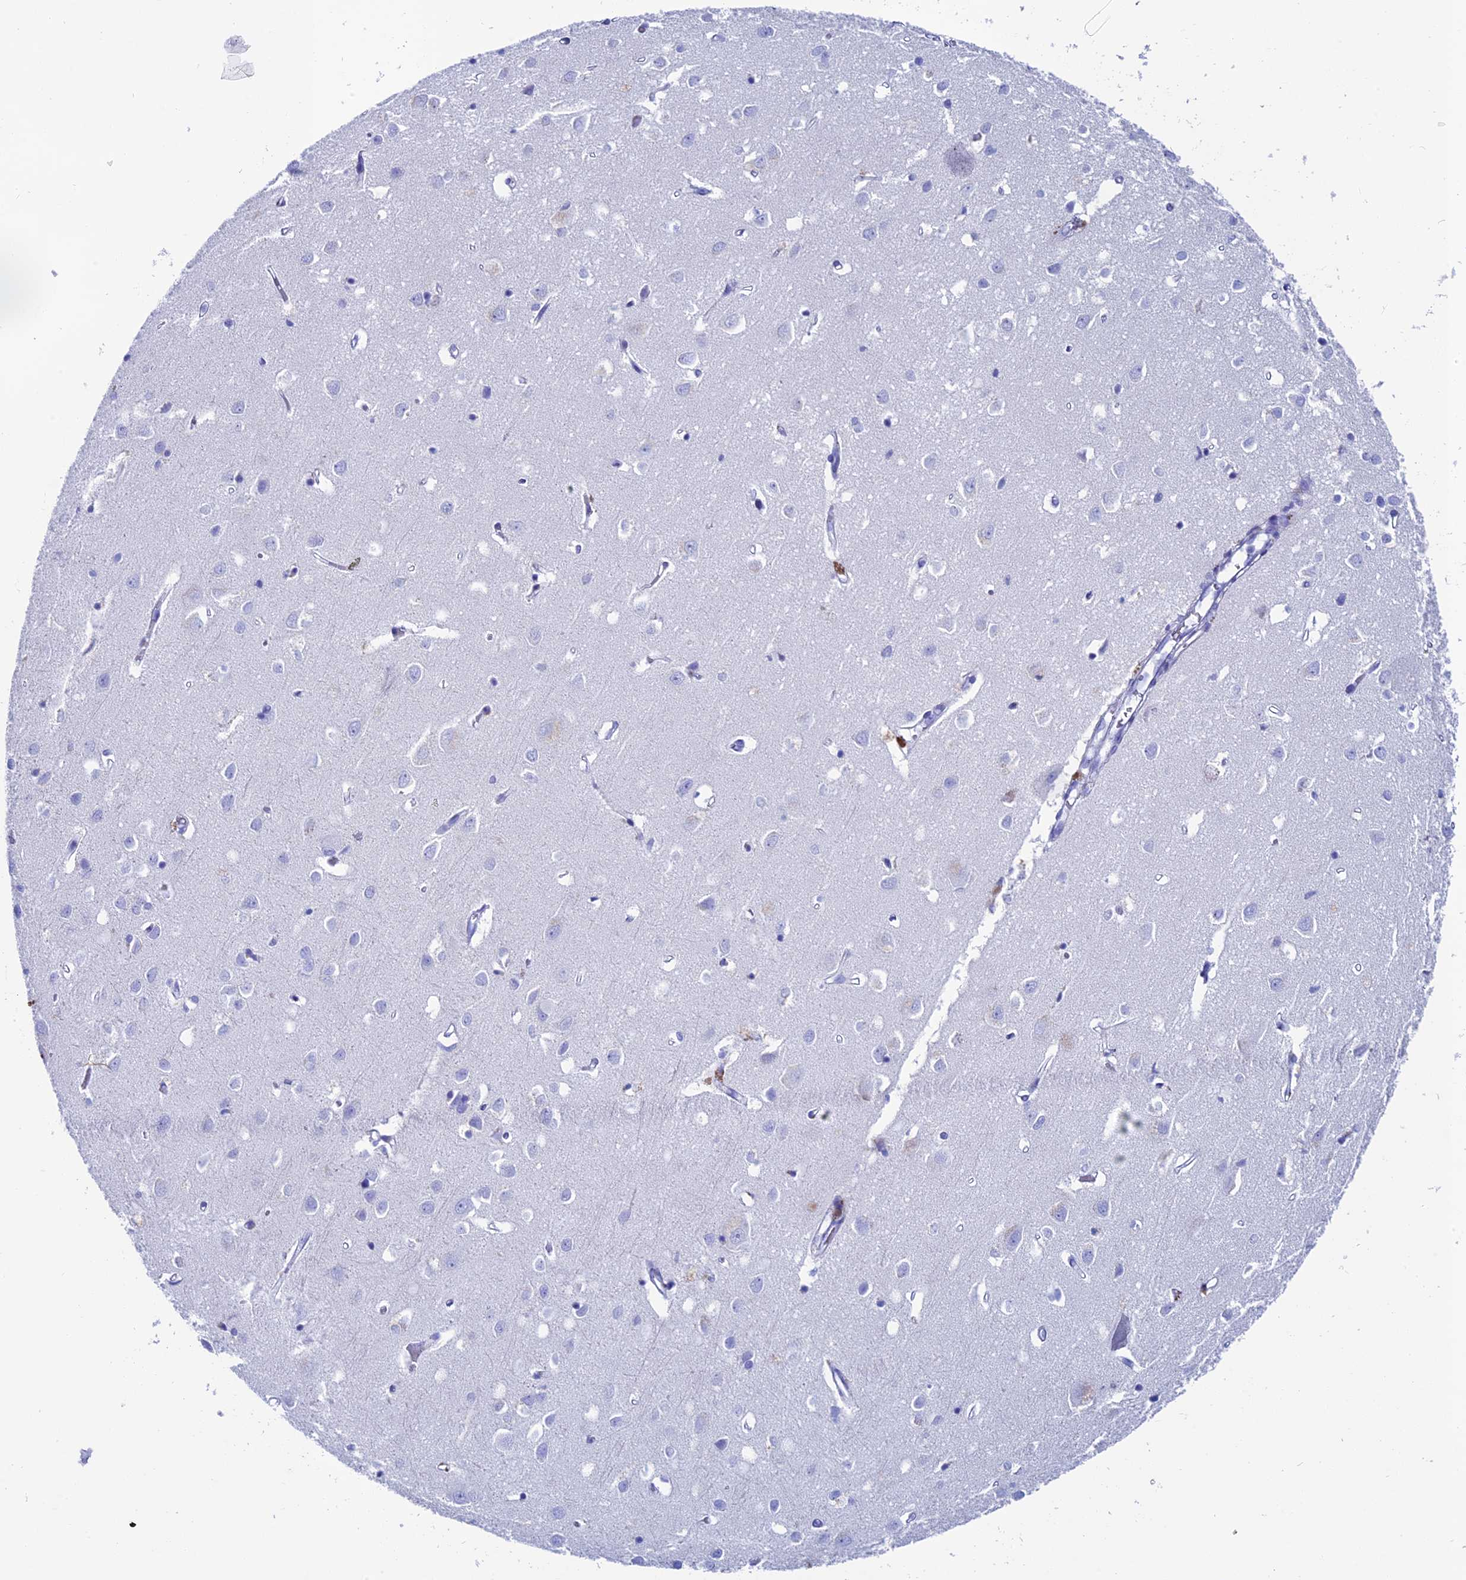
{"staining": {"intensity": "negative", "quantity": "none", "location": "none"}, "tissue": "cerebral cortex", "cell_type": "Endothelial cells", "image_type": "normal", "snomed": [{"axis": "morphology", "description": "Normal tissue, NOS"}, {"axis": "topography", "description": "Cerebral cortex"}], "caption": "DAB immunohistochemical staining of unremarkable human cerebral cortex reveals no significant positivity in endothelial cells.", "gene": "ANKRD29", "patient": {"sex": "female", "age": 64}}